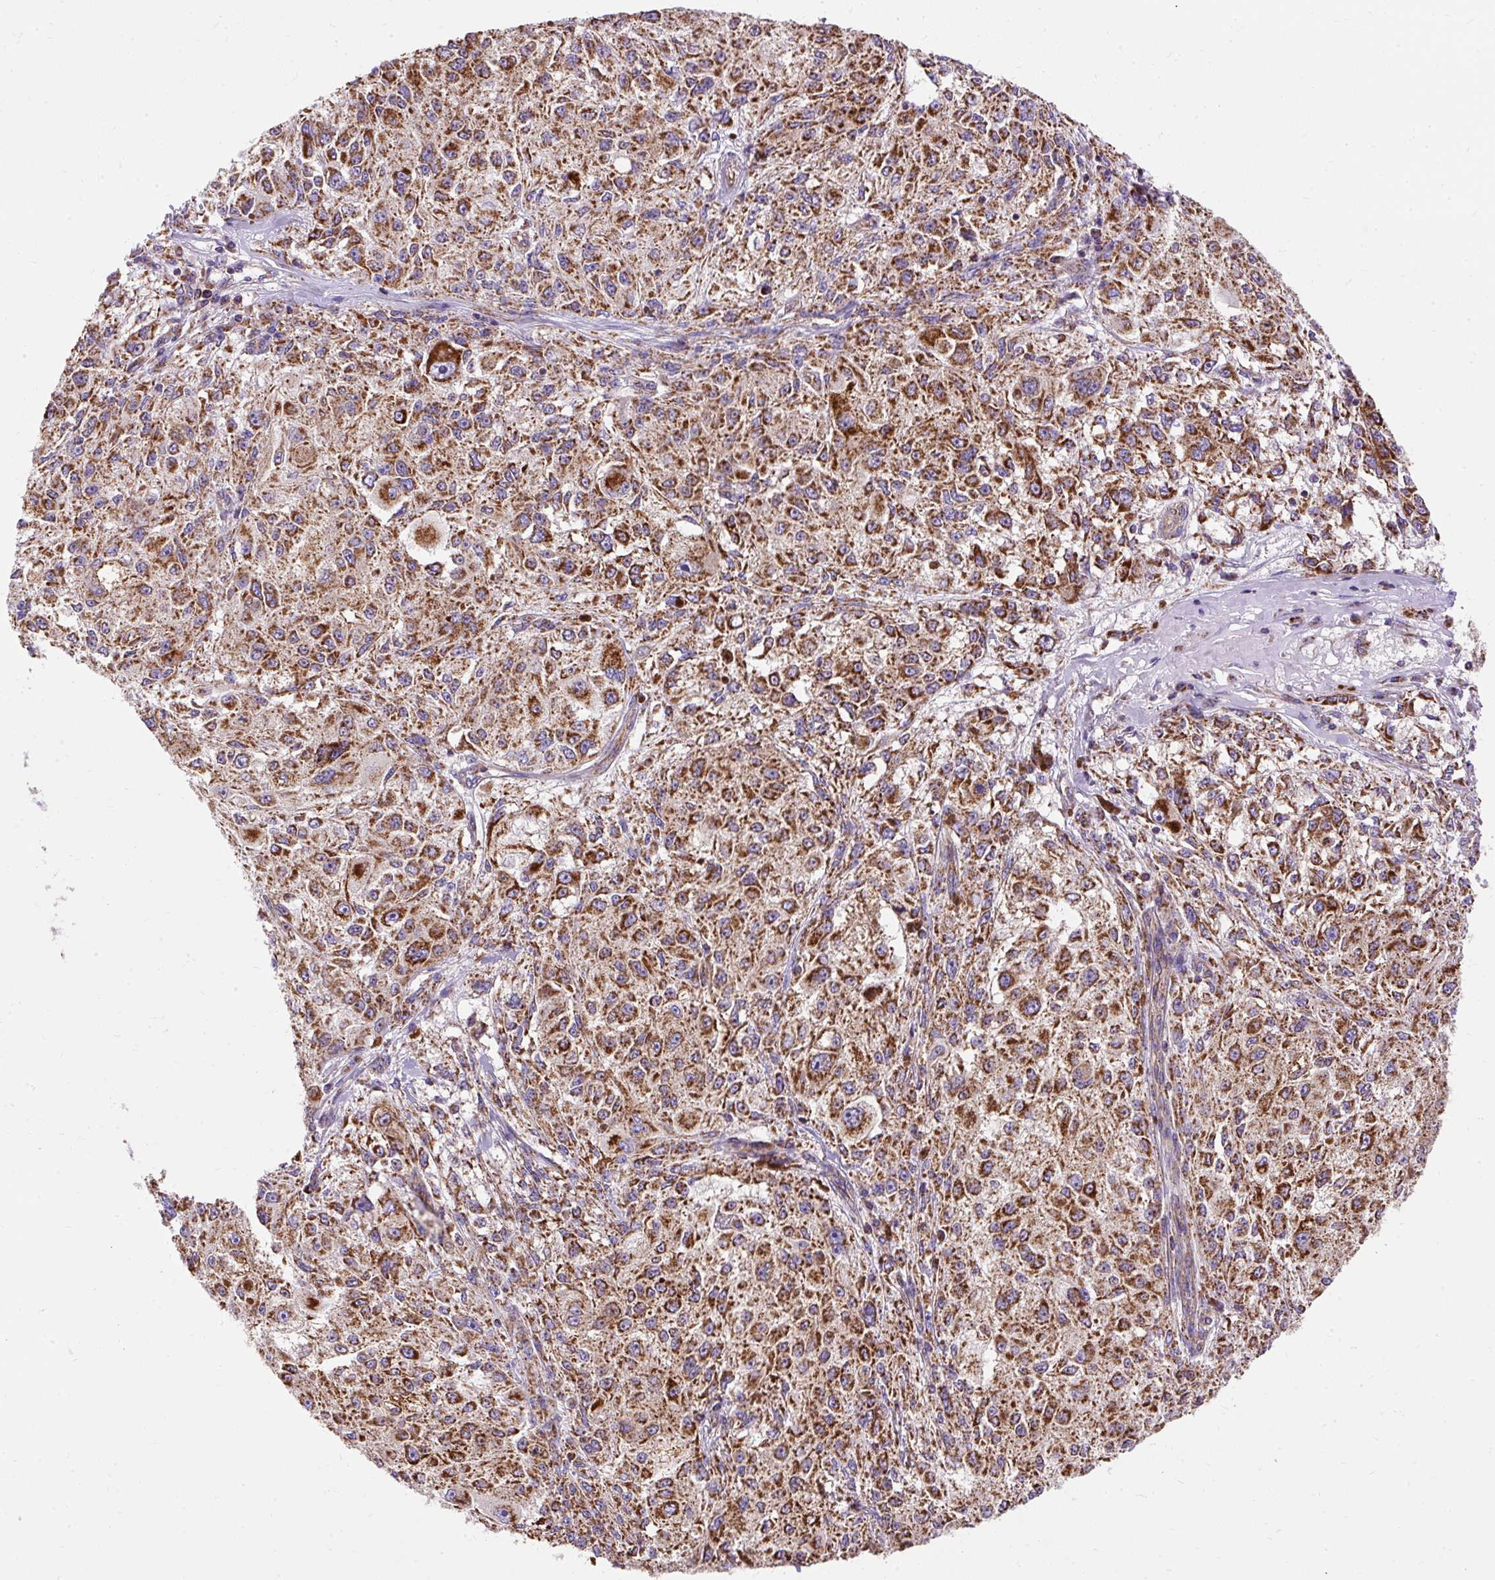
{"staining": {"intensity": "strong", "quantity": ">75%", "location": "cytoplasmic/membranous"}, "tissue": "melanoma", "cell_type": "Tumor cells", "image_type": "cancer", "snomed": [{"axis": "morphology", "description": "Necrosis, NOS"}, {"axis": "morphology", "description": "Malignant melanoma, NOS"}, {"axis": "topography", "description": "Skin"}], "caption": "Melanoma was stained to show a protein in brown. There is high levels of strong cytoplasmic/membranous positivity in approximately >75% of tumor cells. The staining was performed using DAB to visualize the protein expression in brown, while the nuclei were stained in blue with hematoxylin (Magnification: 20x).", "gene": "CEP290", "patient": {"sex": "female", "age": 87}}